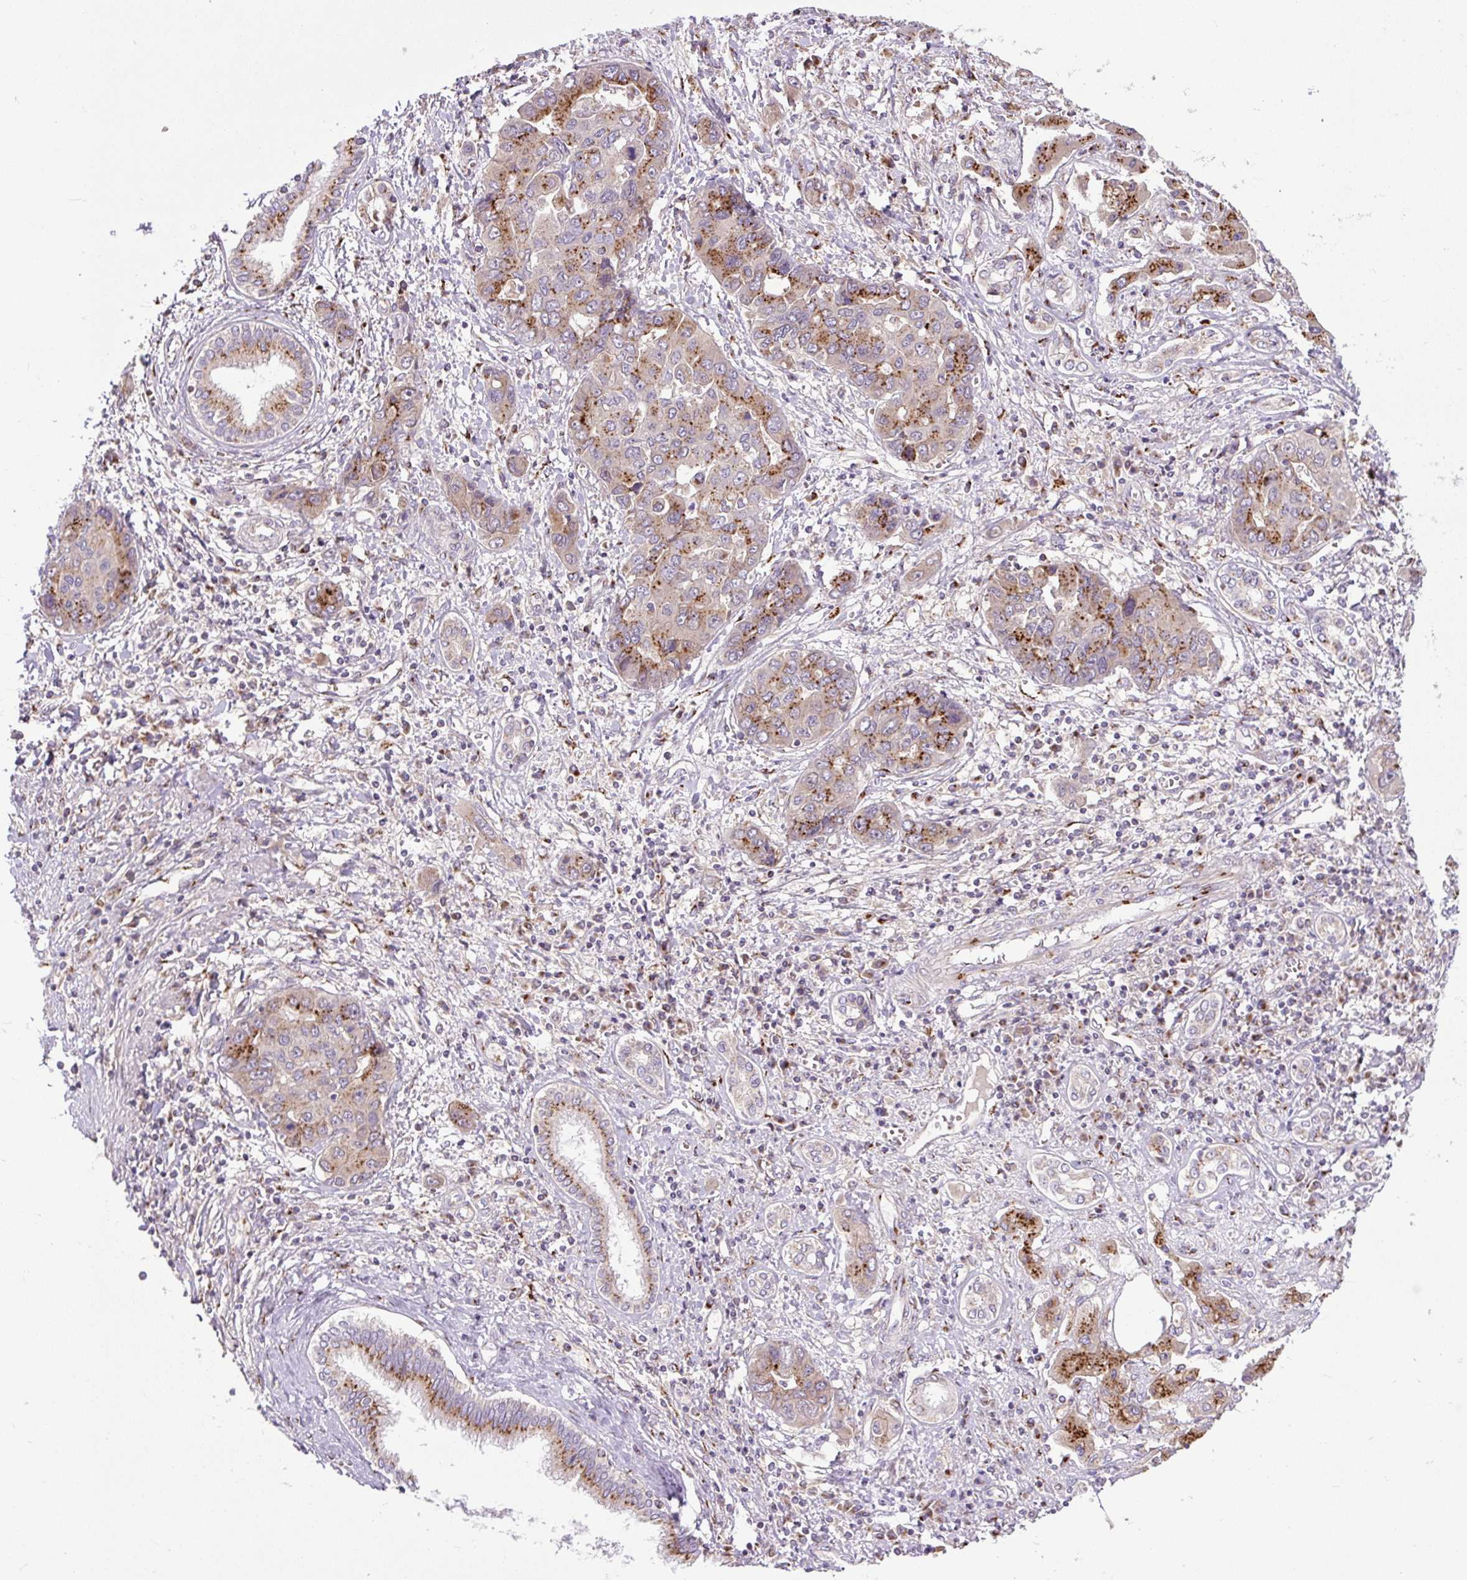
{"staining": {"intensity": "strong", "quantity": "25%-75%", "location": "cytoplasmic/membranous"}, "tissue": "liver cancer", "cell_type": "Tumor cells", "image_type": "cancer", "snomed": [{"axis": "morphology", "description": "Cholangiocarcinoma"}, {"axis": "topography", "description": "Liver"}], "caption": "IHC staining of liver cancer (cholangiocarcinoma), which displays high levels of strong cytoplasmic/membranous positivity in approximately 25%-75% of tumor cells indicating strong cytoplasmic/membranous protein expression. The staining was performed using DAB (brown) for protein detection and nuclei were counterstained in hematoxylin (blue).", "gene": "MSMP", "patient": {"sex": "male", "age": 67}}